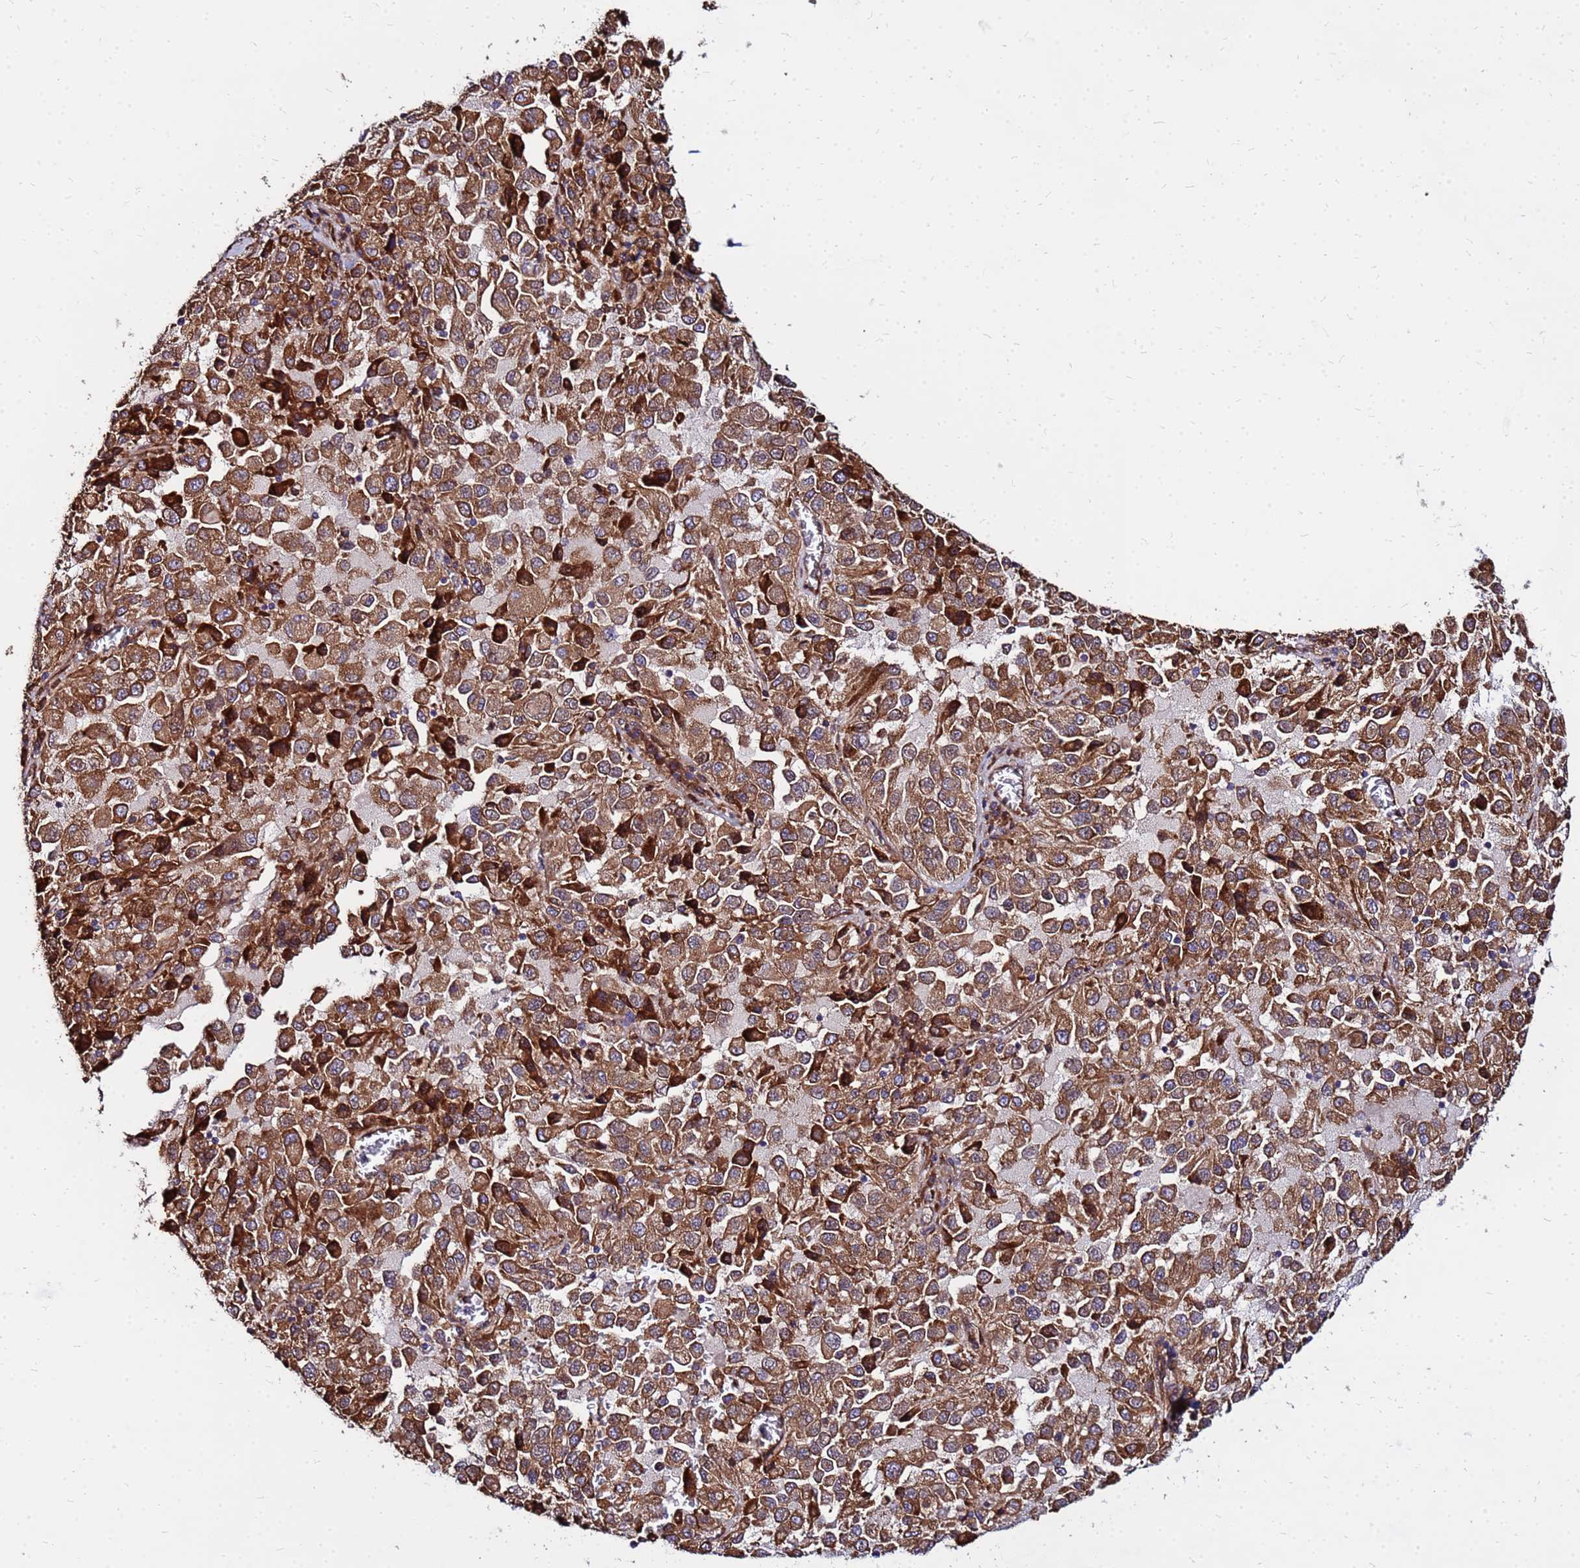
{"staining": {"intensity": "moderate", "quantity": ">75%", "location": "cytoplasmic/membranous"}, "tissue": "melanoma", "cell_type": "Tumor cells", "image_type": "cancer", "snomed": [{"axis": "morphology", "description": "Malignant melanoma, Metastatic site"}, {"axis": "topography", "description": "Lung"}], "caption": "A micrograph showing moderate cytoplasmic/membranous staining in approximately >75% of tumor cells in malignant melanoma (metastatic site), as visualized by brown immunohistochemical staining.", "gene": "WWC2", "patient": {"sex": "male", "age": 64}}